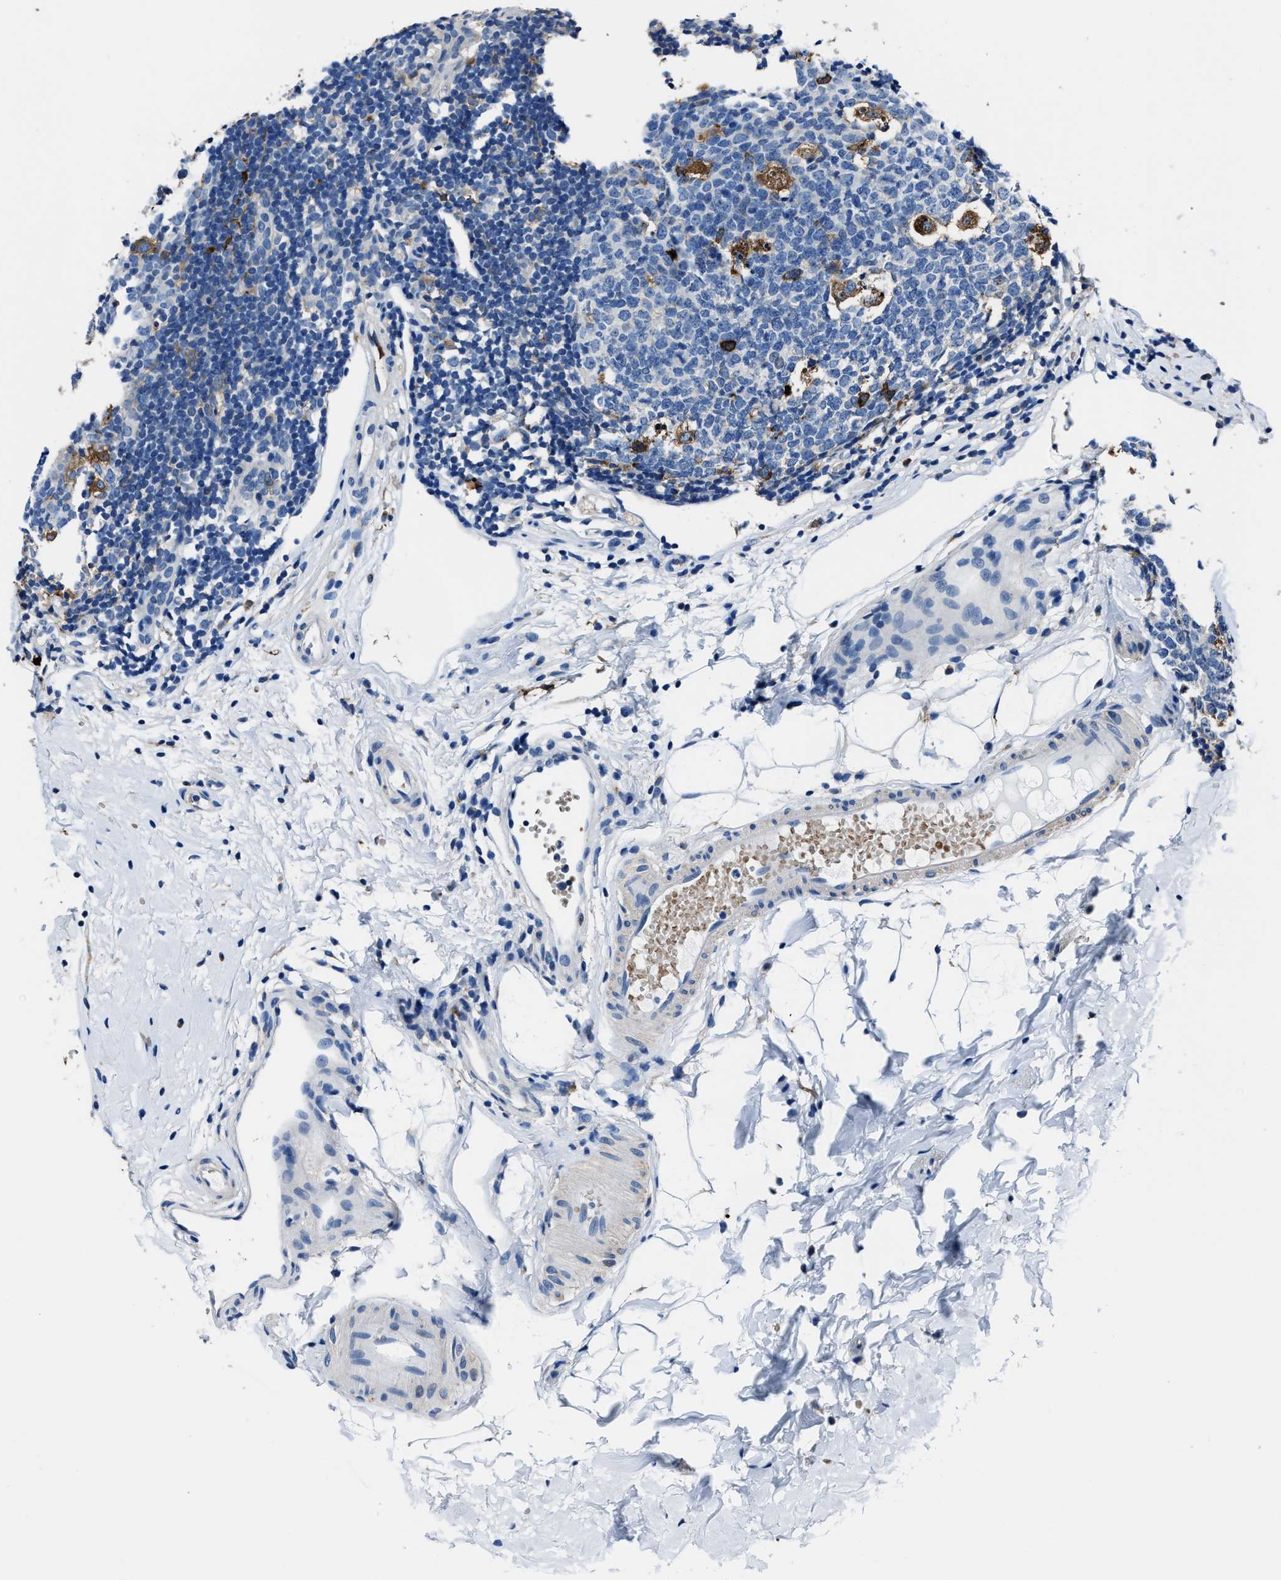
{"staining": {"intensity": "negative", "quantity": "none", "location": "none"}, "tissue": "appendix", "cell_type": "Glandular cells", "image_type": "normal", "snomed": [{"axis": "morphology", "description": "Normal tissue, NOS"}, {"axis": "topography", "description": "Appendix"}], "caption": "Protein analysis of benign appendix shows no significant expression in glandular cells. The staining was performed using DAB (3,3'-diaminobenzidine) to visualize the protein expression in brown, while the nuclei were stained in blue with hematoxylin (Magnification: 20x).", "gene": "FTL", "patient": {"sex": "female", "age": 20}}